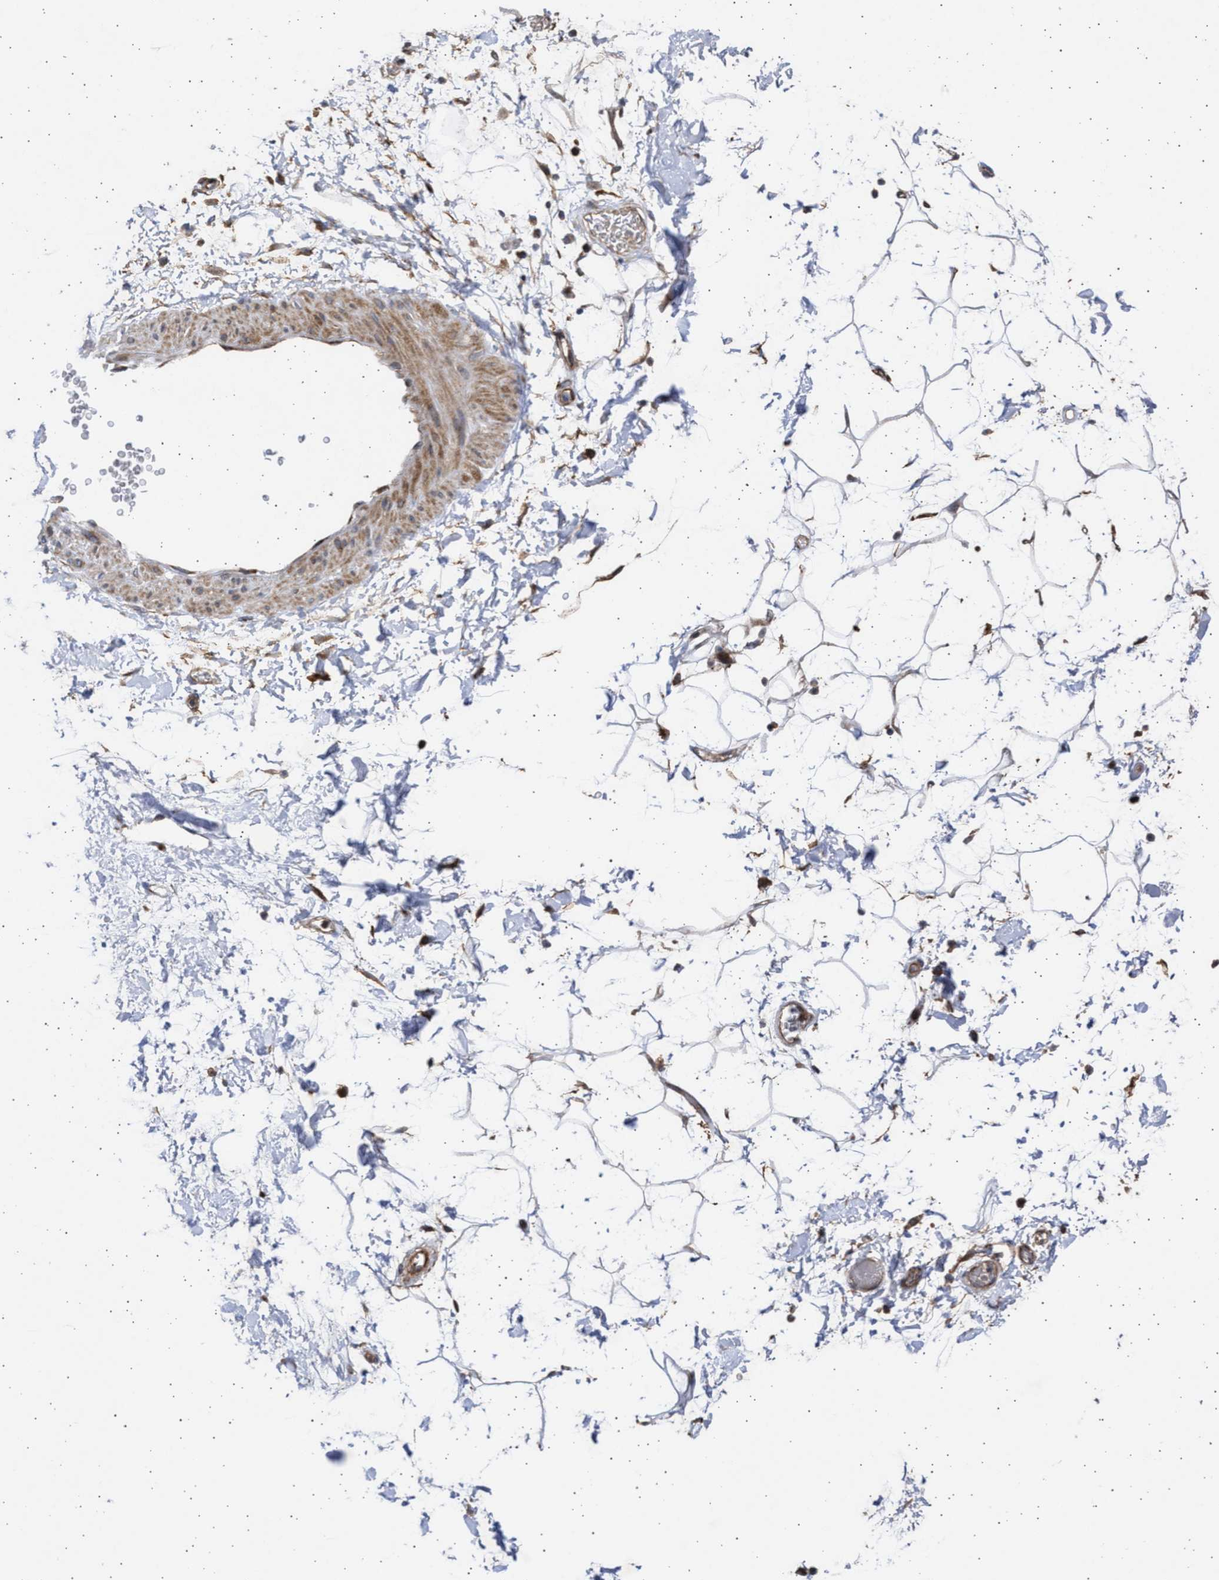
{"staining": {"intensity": "negative", "quantity": "none", "location": "none"}, "tissue": "adipose tissue", "cell_type": "Adipocytes", "image_type": "normal", "snomed": [{"axis": "morphology", "description": "Normal tissue, NOS"}, {"axis": "topography", "description": "Soft tissue"}], "caption": "A high-resolution micrograph shows immunohistochemistry (IHC) staining of benign adipose tissue, which demonstrates no significant expression in adipocytes.", "gene": "TTC19", "patient": {"sex": "male", "age": 72}}